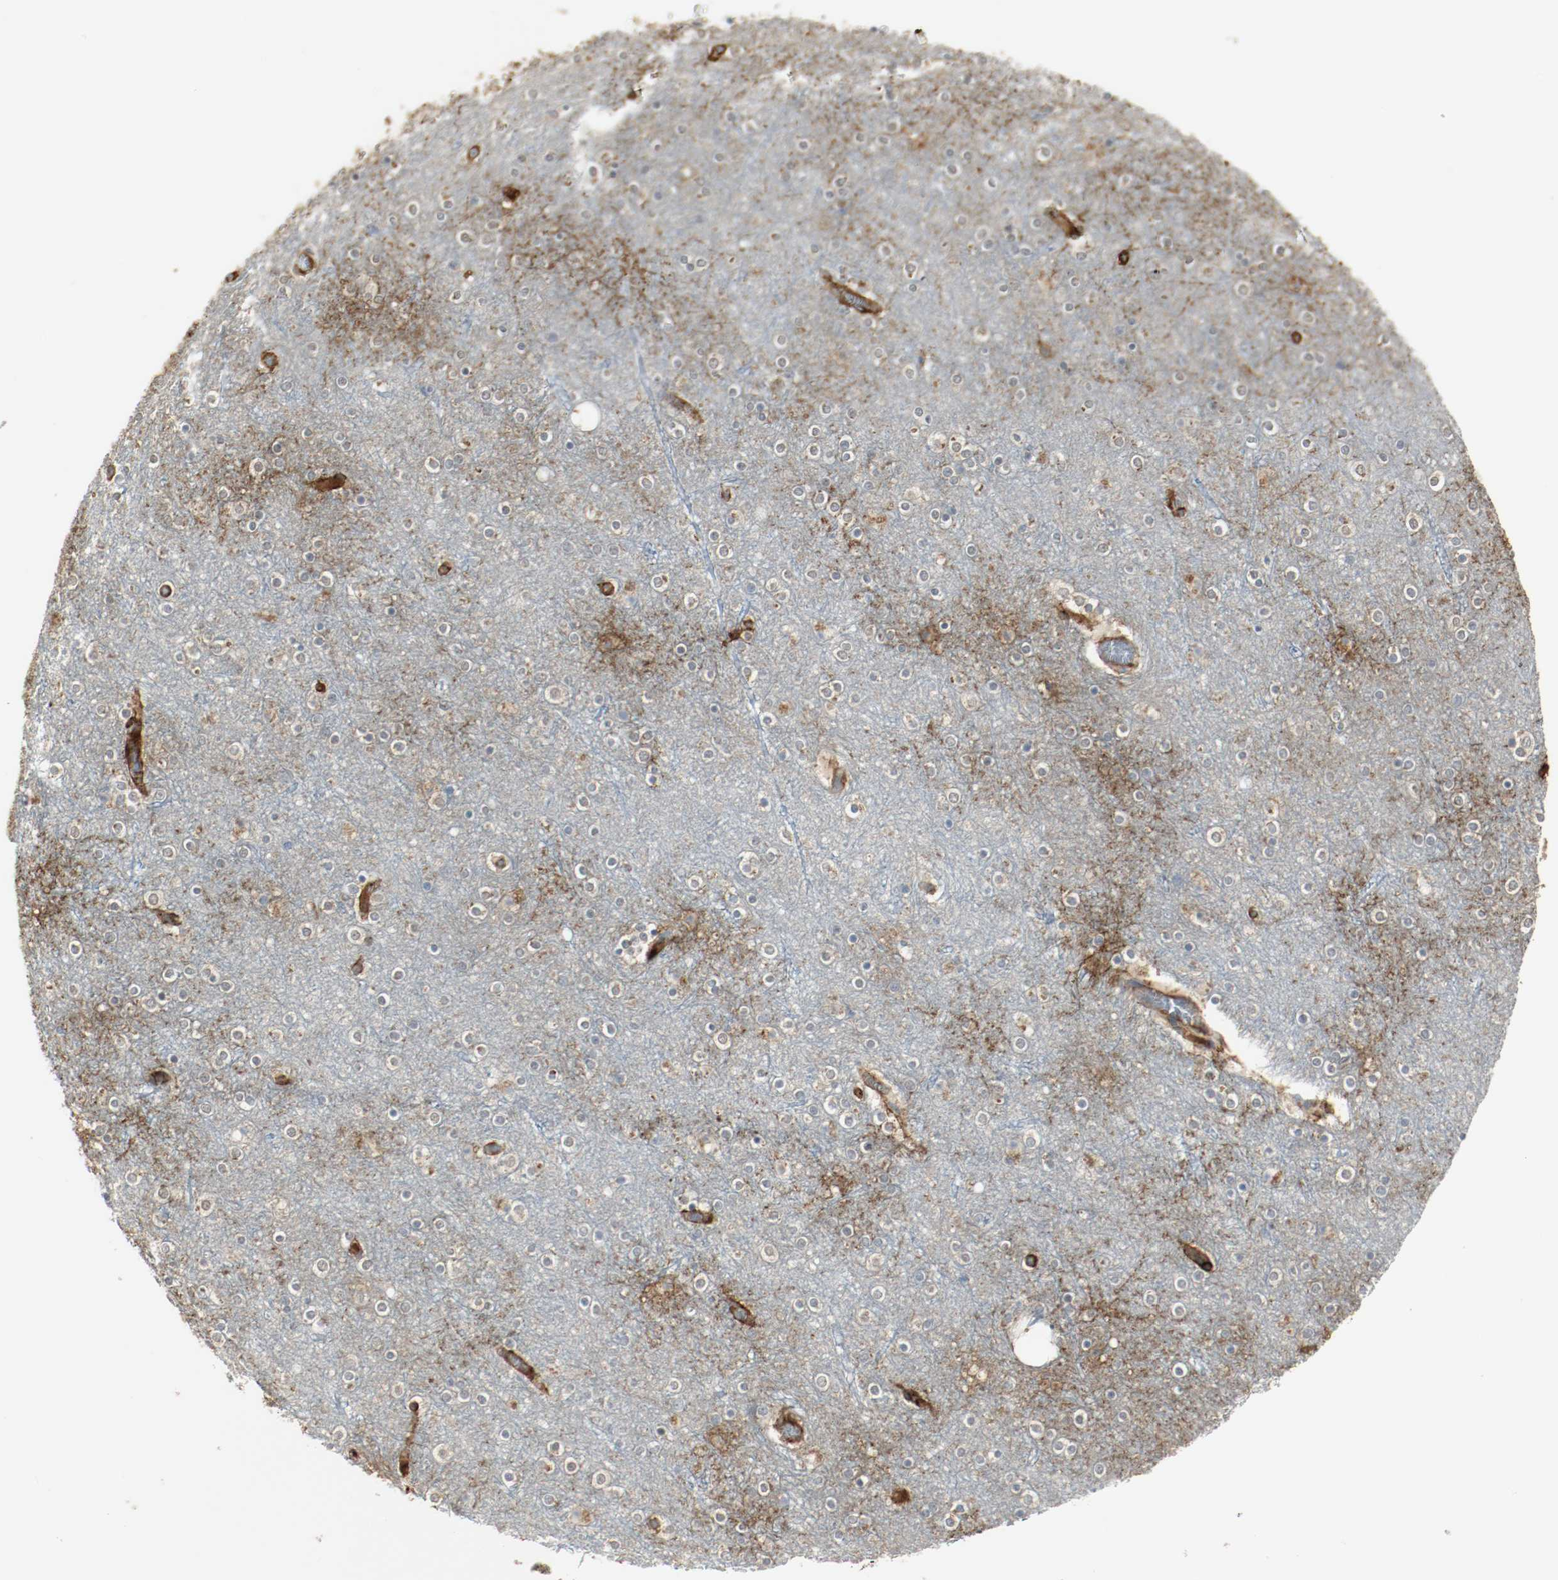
{"staining": {"intensity": "weak", "quantity": ">75%", "location": "cytoplasmic/membranous"}, "tissue": "cerebral cortex", "cell_type": "Endothelial cells", "image_type": "normal", "snomed": [{"axis": "morphology", "description": "Normal tissue, NOS"}, {"axis": "topography", "description": "Cerebral cortex"}], "caption": "Immunohistochemistry image of unremarkable cerebral cortex stained for a protein (brown), which exhibits low levels of weak cytoplasmic/membranous staining in about >75% of endothelial cells.", "gene": "MELTF", "patient": {"sex": "female", "age": 54}}